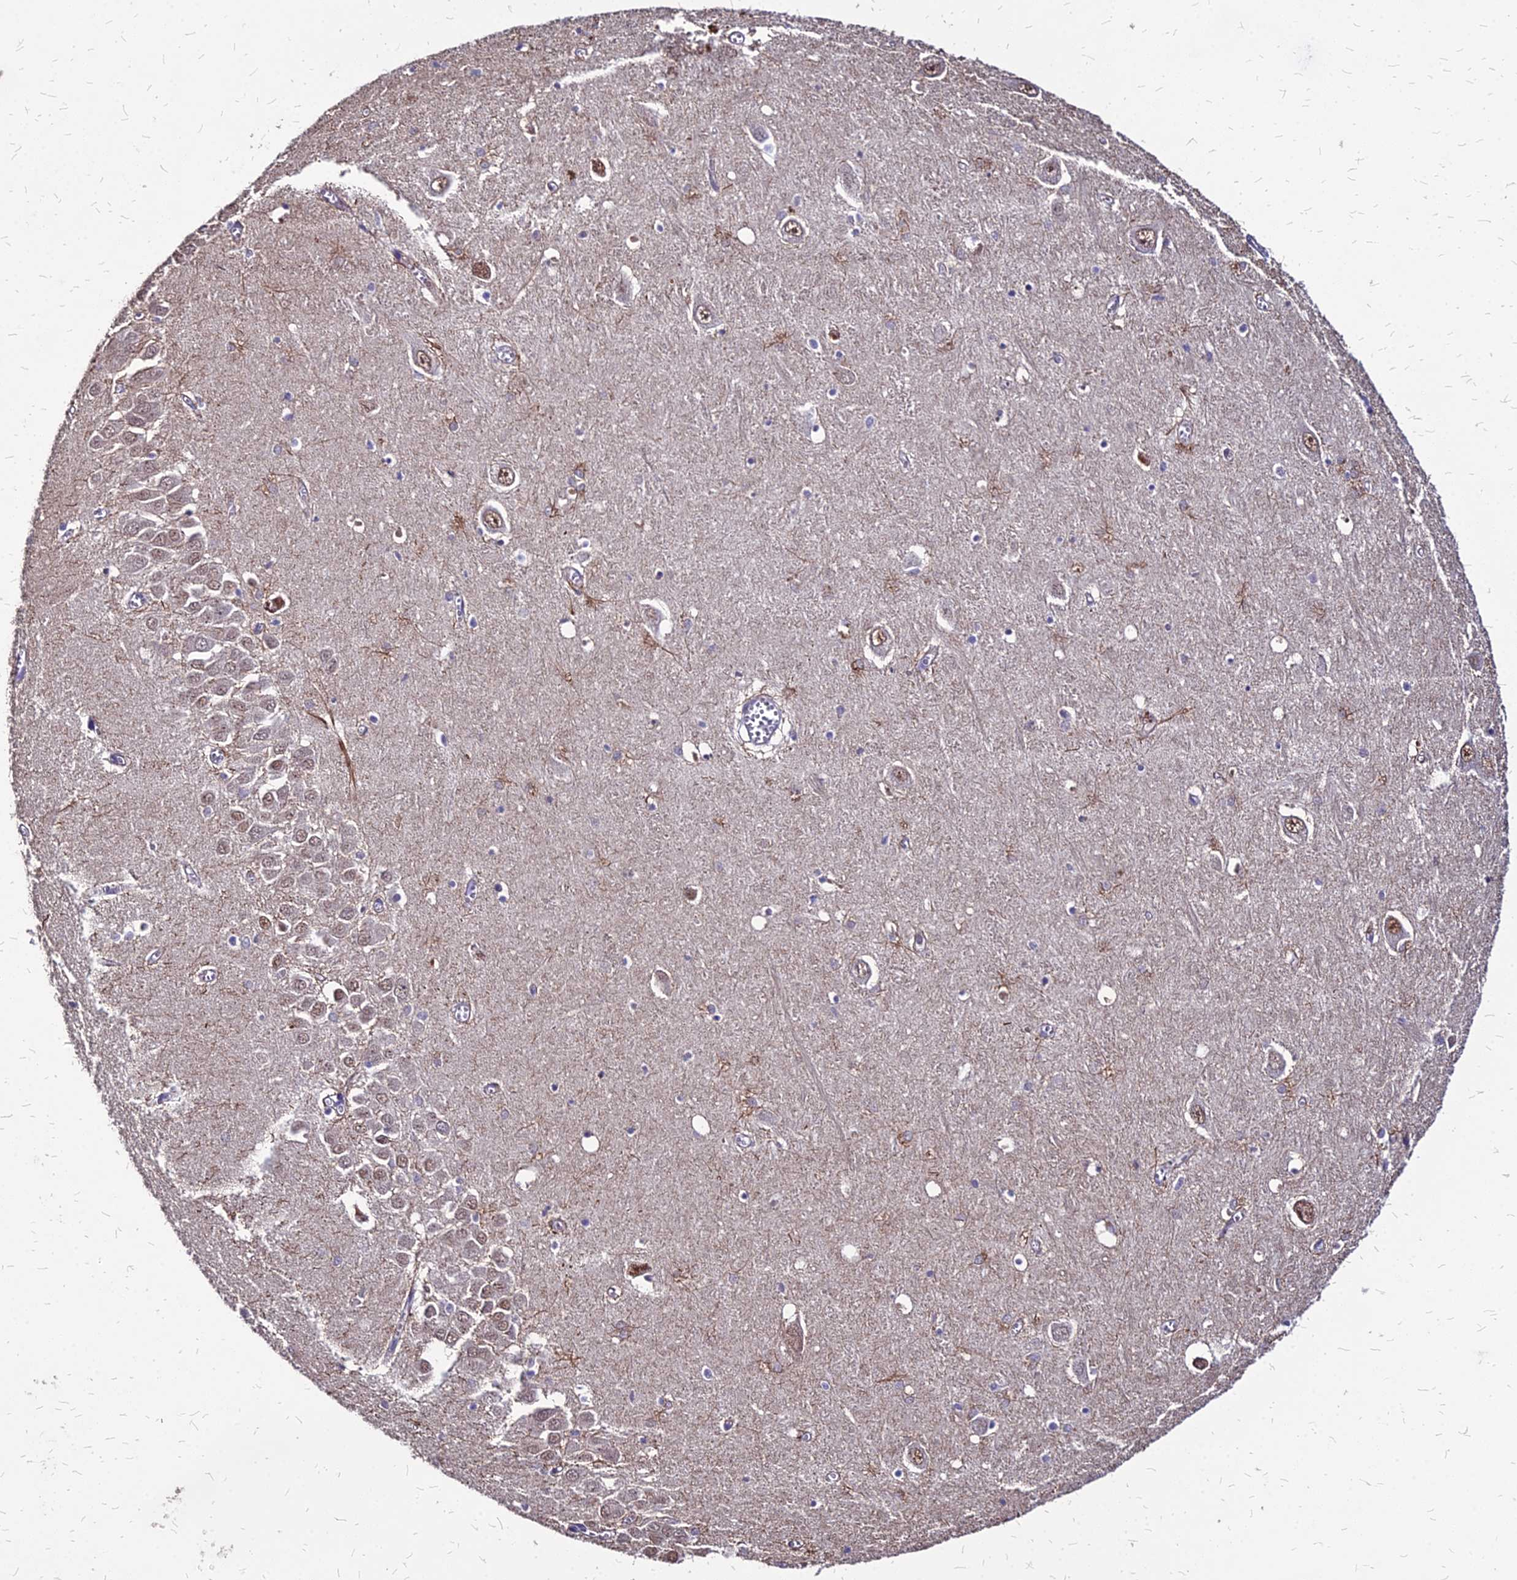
{"staining": {"intensity": "moderate", "quantity": "<25%", "location": "nuclear"}, "tissue": "hippocampus", "cell_type": "Glial cells", "image_type": "normal", "snomed": [{"axis": "morphology", "description": "Normal tissue, NOS"}, {"axis": "topography", "description": "Hippocampus"}], "caption": "Protein analysis of benign hippocampus demonstrates moderate nuclear positivity in approximately <25% of glial cells.", "gene": "APBA3", "patient": {"sex": "male", "age": 70}}